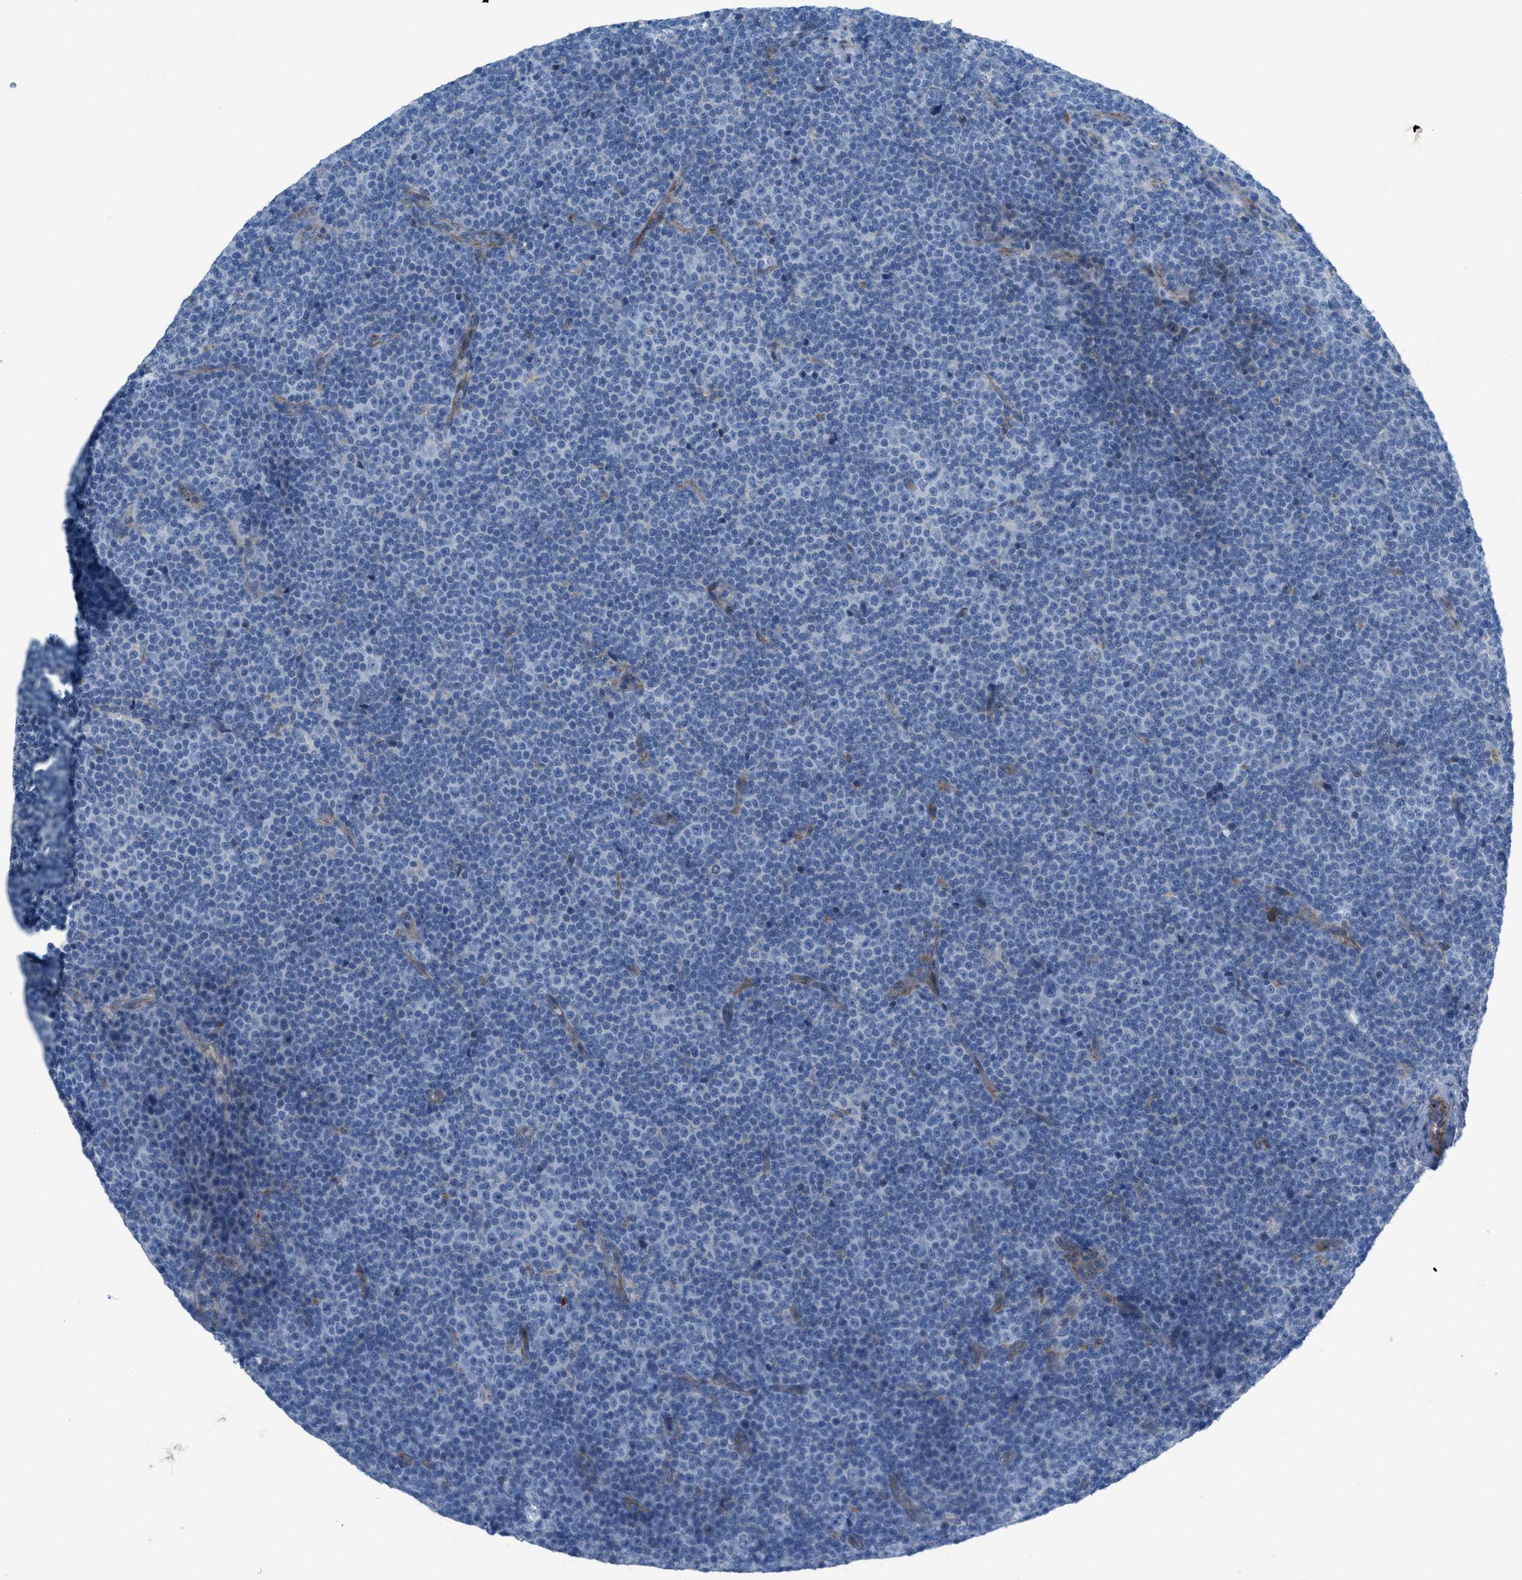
{"staining": {"intensity": "negative", "quantity": "none", "location": "none"}, "tissue": "lymphoma", "cell_type": "Tumor cells", "image_type": "cancer", "snomed": [{"axis": "morphology", "description": "Malignant lymphoma, non-Hodgkin's type, Low grade"}, {"axis": "topography", "description": "Lymph node"}], "caption": "The micrograph shows no staining of tumor cells in lymphoma.", "gene": "CRB3", "patient": {"sex": "female", "age": 67}}